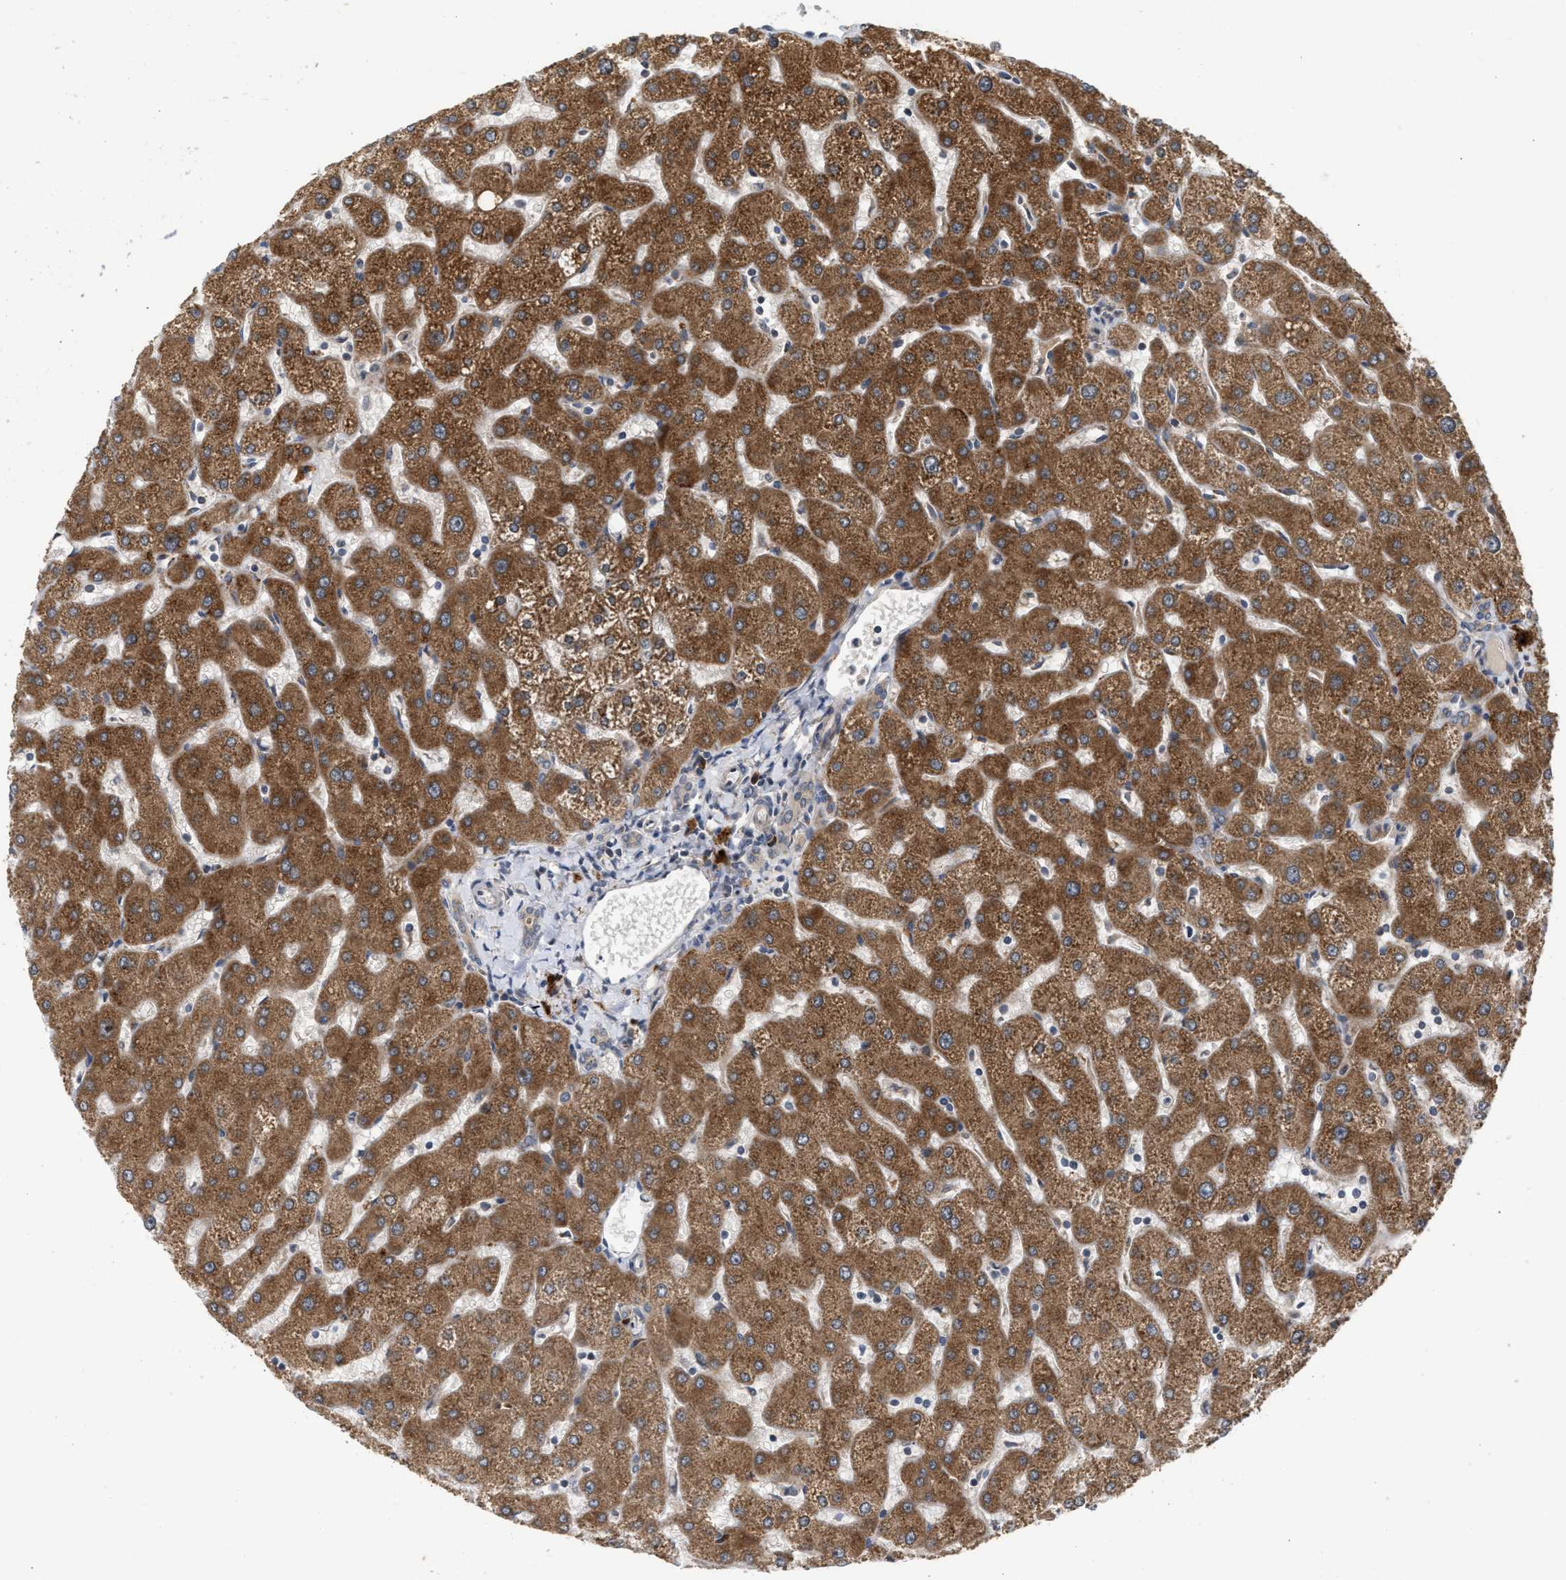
{"staining": {"intensity": "weak", "quantity": "<25%", "location": "cytoplasmic/membranous"}, "tissue": "liver", "cell_type": "Cholangiocytes", "image_type": "normal", "snomed": [{"axis": "morphology", "description": "Normal tissue, NOS"}, {"axis": "topography", "description": "Liver"}], "caption": "Immunohistochemistry (IHC) photomicrograph of benign human liver stained for a protein (brown), which displays no staining in cholangiocytes. Nuclei are stained in blue.", "gene": "SAR1A", "patient": {"sex": "male", "age": 67}}